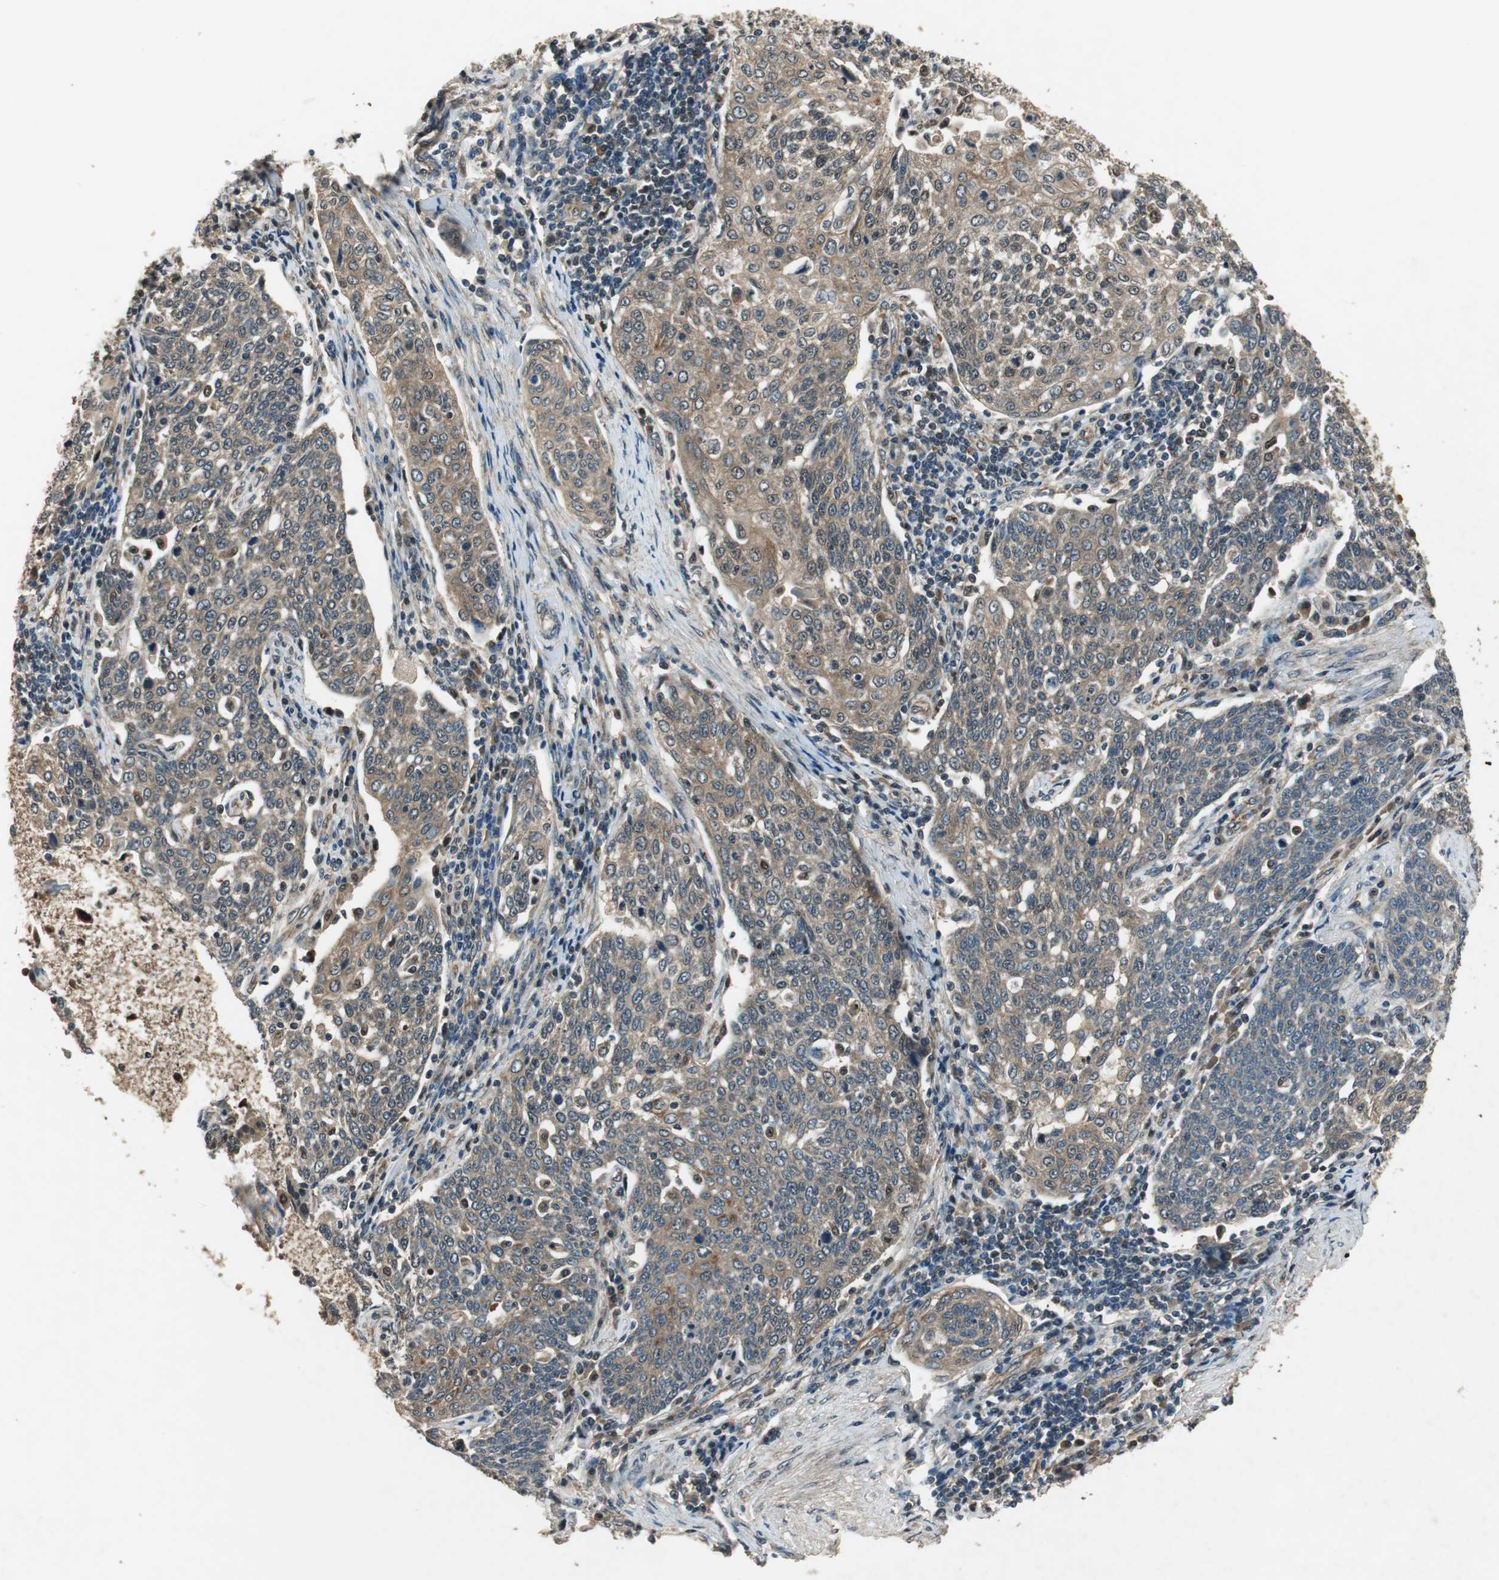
{"staining": {"intensity": "weak", "quantity": ">75%", "location": "cytoplasmic/membranous"}, "tissue": "cervical cancer", "cell_type": "Tumor cells", "image_type": "cancer", "snomed": [{"axis": "morphology", "description": "Squamous cell carcinoma, NOS"}, {"axis": "topography", "description": "Cervix"}], "caption": "Cervical squamous cell carcinoma was stained to show a protein in brown. There is low levels of weak cytoplasmic/membranous staining in approximately >75% of tumor cells.", "gene": "PSMB4", "patient": {"sex": "female", "age": 34}}